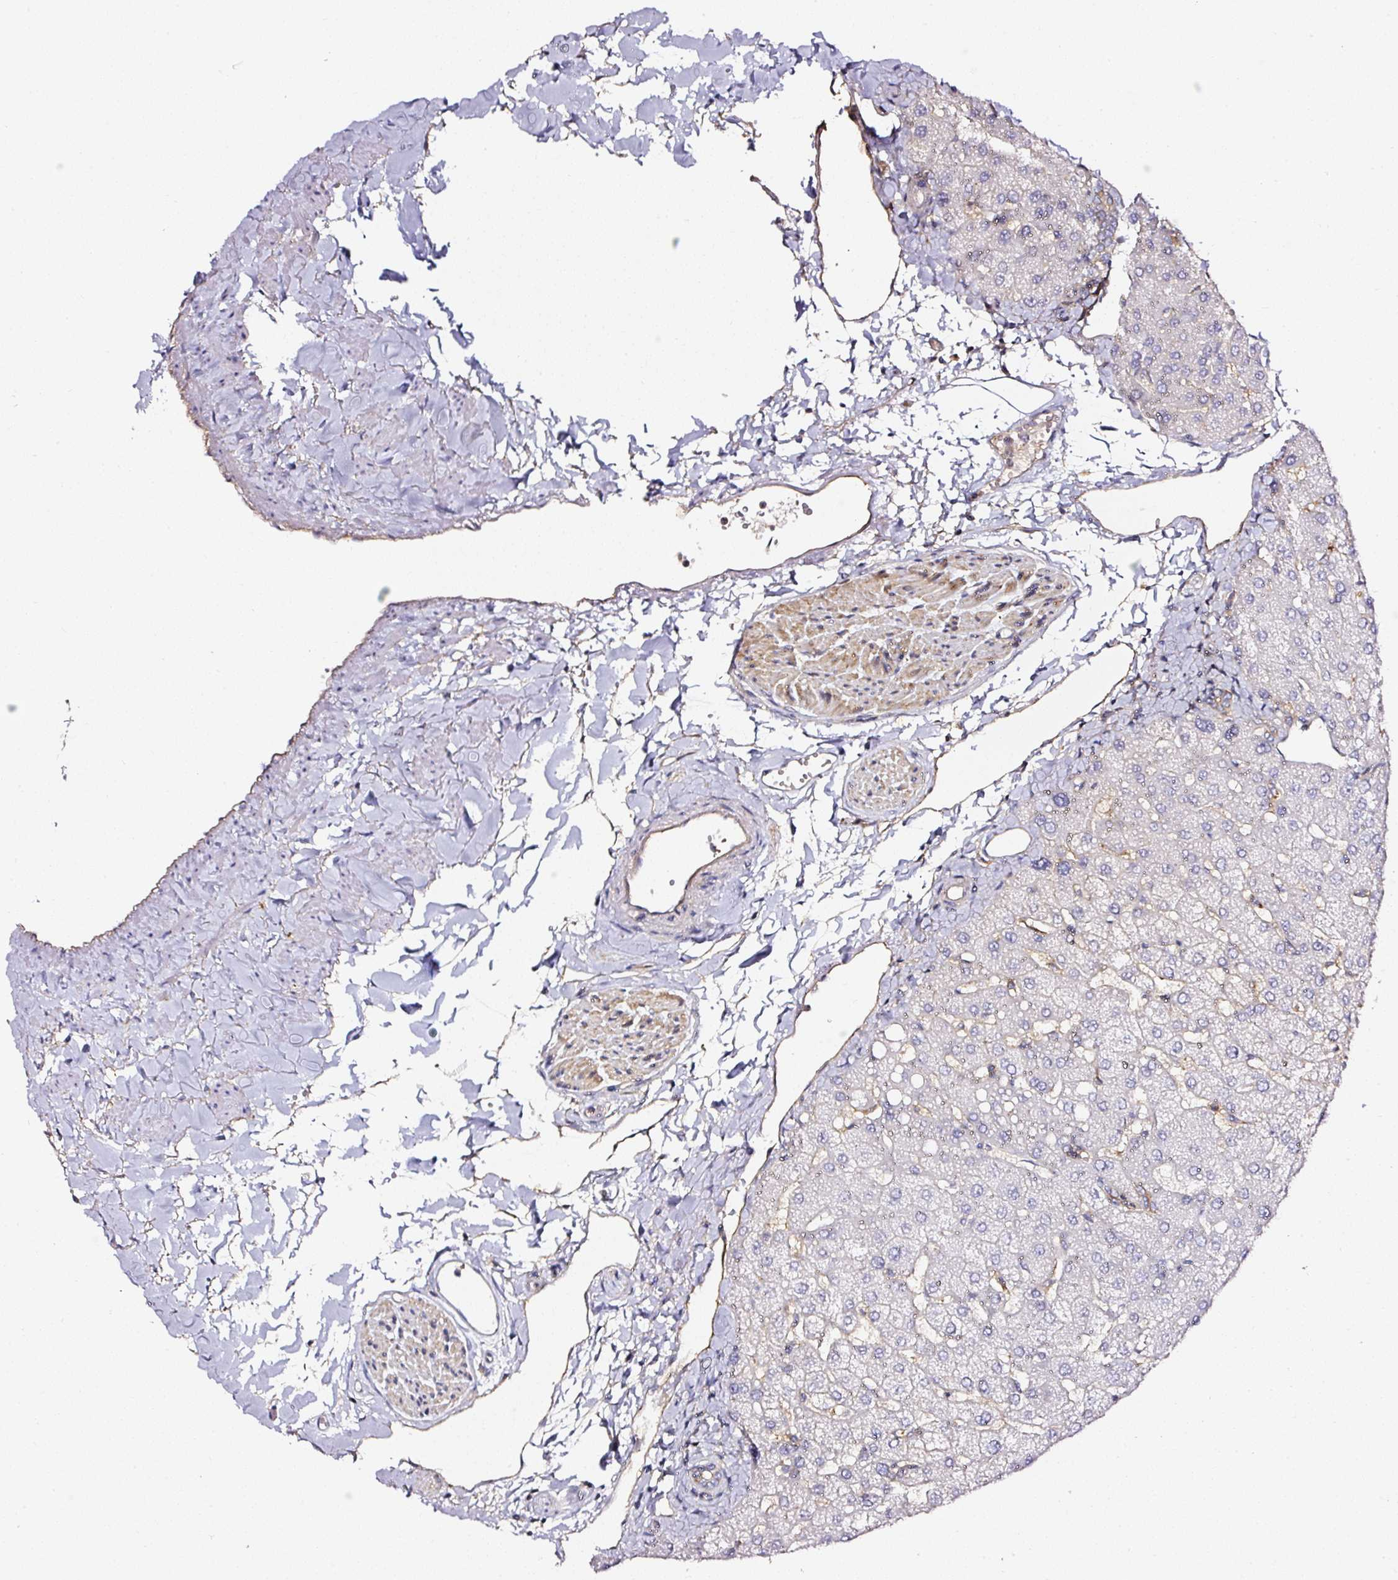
{"staining": {"intensity": "negative", "quantity": "none", "location": "none"}, "tissue": "liver", "cell_type": "Cholangiocytes", "image_type": "normal", "snomed": [{"axis": "morphology", "description": "Normal tissue, NOS"}, {"axis": "topography", "description": "Liver"}], "caption": "This histopathology image is of normal liver stained with IHC to label a protein in brown with the nuclei are counter-stained blue. There is no expression in cholangiocytes. (DAB (3,3'-diaminobenzidine) immunohistochemistry (IHC) with hematoxylin counter stain).", "gene": "CD47", "patient": {"sex": "female", "age": 54}}